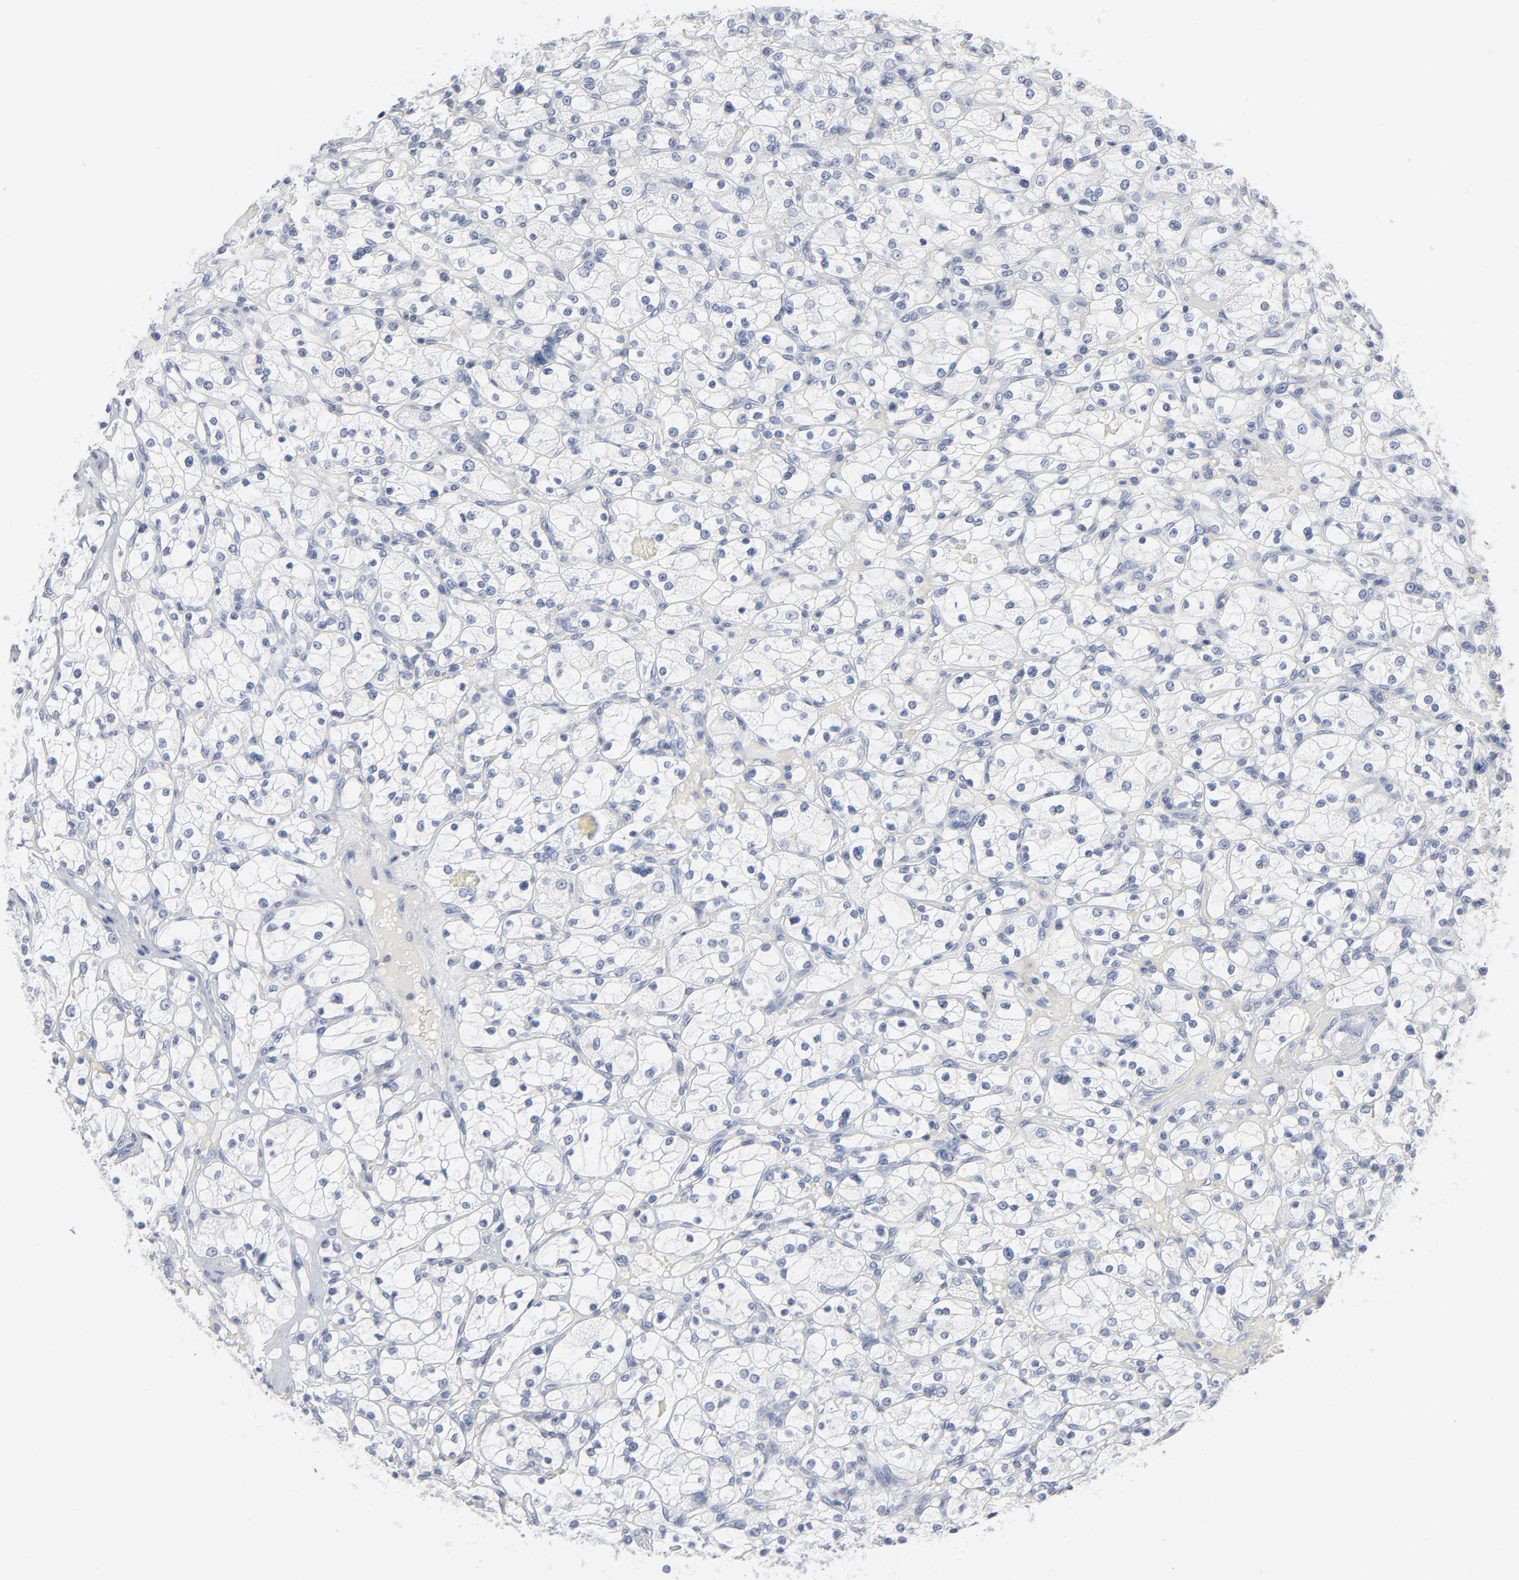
{"staining": {"intensity": "negative", "quantity": "none", "location": "none"}, "tissue": "renal cancer", "cell_type": "Tumor cells", "image_type": "cancer", "snomed": [{"axis": "morphology", "description": "Adenocarcinoma, NOS"}, {"axis": "topography", "description": "Kidney"}], "caption": "DAB immunohistochemical staining of human renal cancer exhibits no significant staining in tumor cells. (DAB (3,3'-diaminobenzidine) immunohistochemistry (IHC), high magnification).", "gene": "PTK2B", "patient": {"sex": "female", "age": 83}}